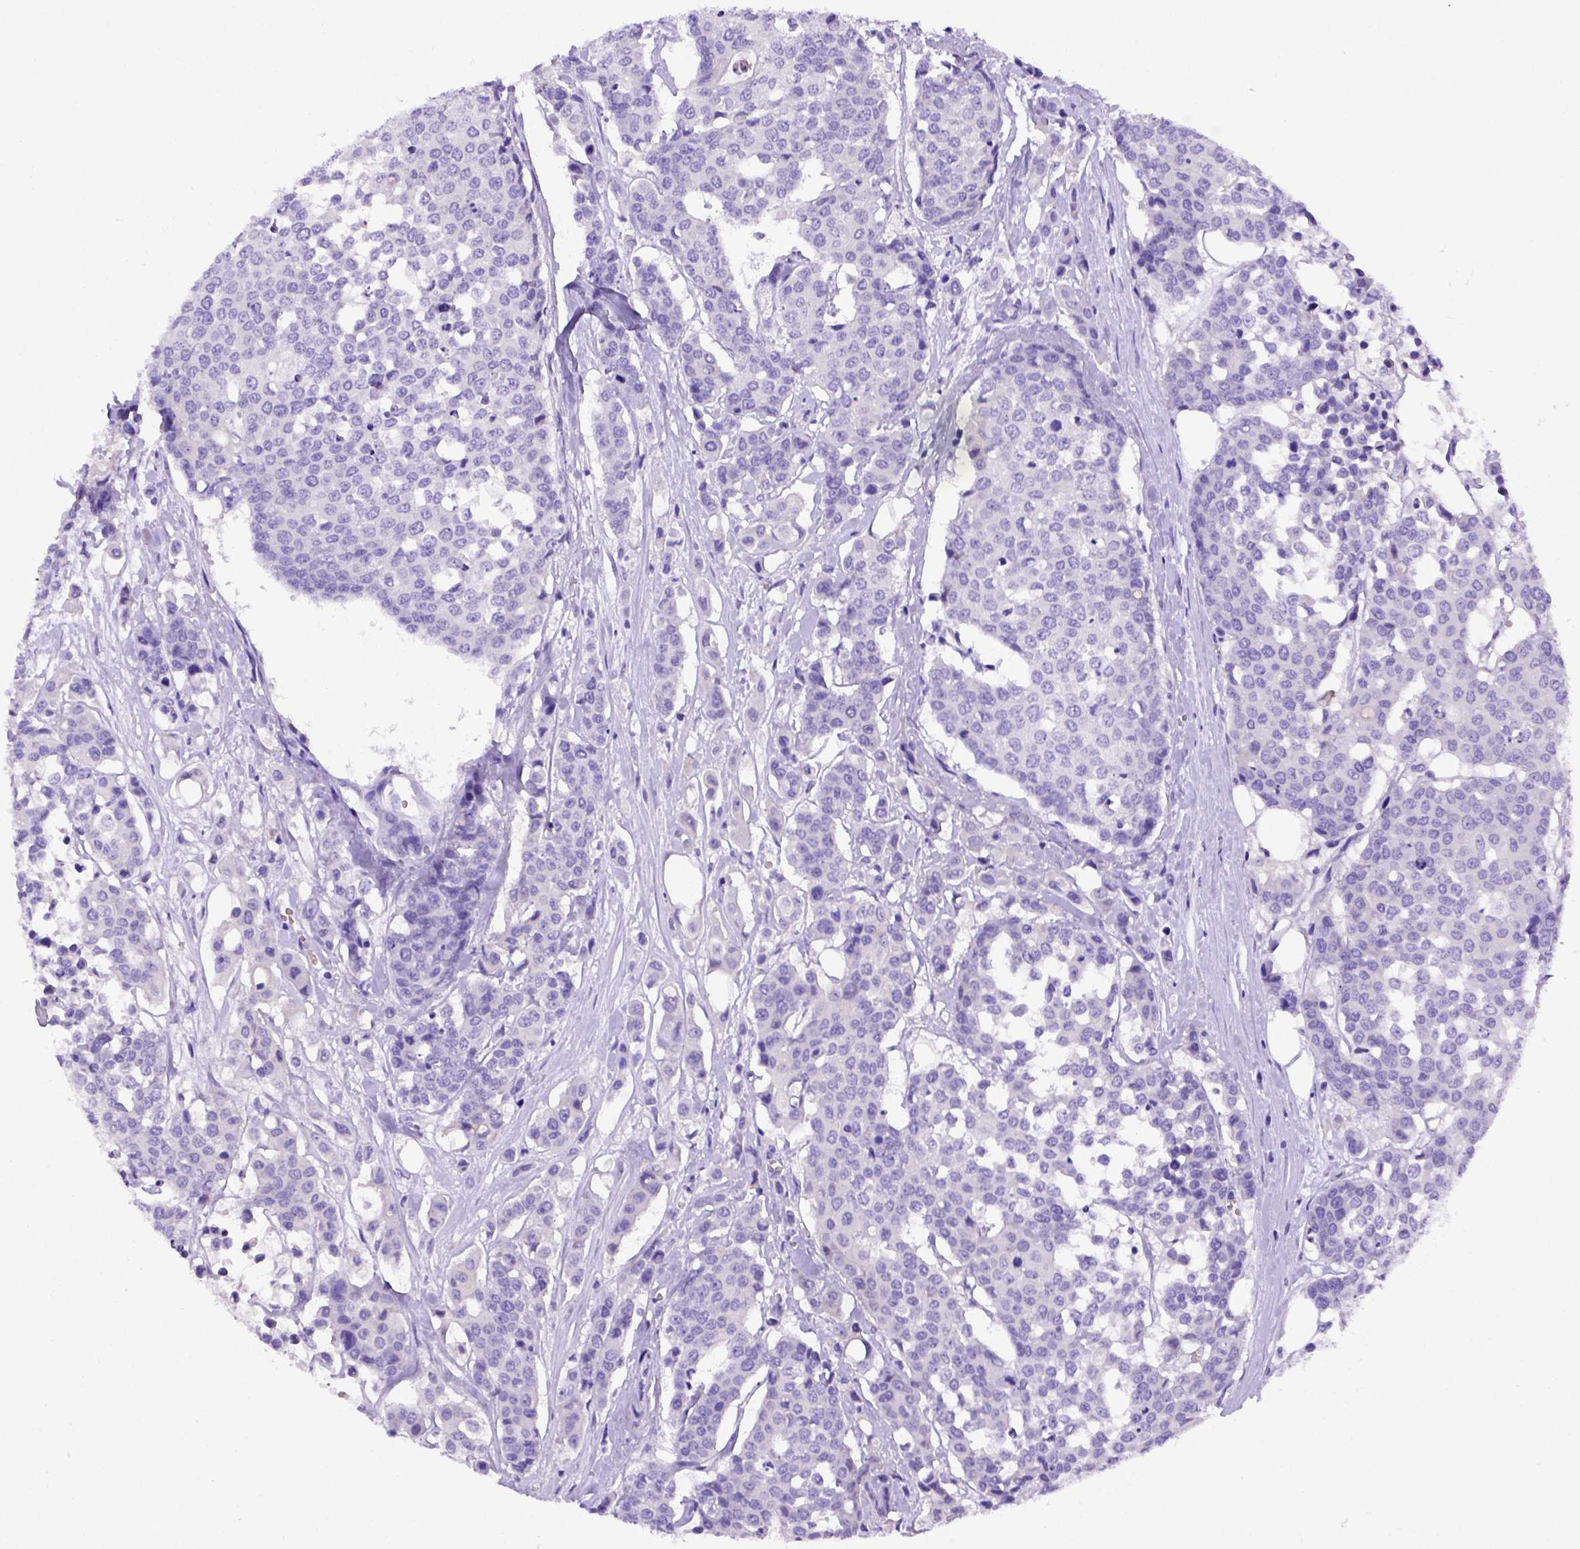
{"staining": {"intensity": "negative", "quantity": "none", "location": "none"}, "tissue": "carcinoid", "cell_type": "Tumor cells", "image_type": "cancer", "snomed": [{"axis": "morphology", "description": "Carcinoid, malignant, NOS"}, {"axis": "topography", "description": "Colon"}], "caption": "Immunohistochemistry of human malignant carcinoid demonstrates no staining in tumor cells.", "gene": "MEOX2", "patient": {"sex": "male", "age": 81}}